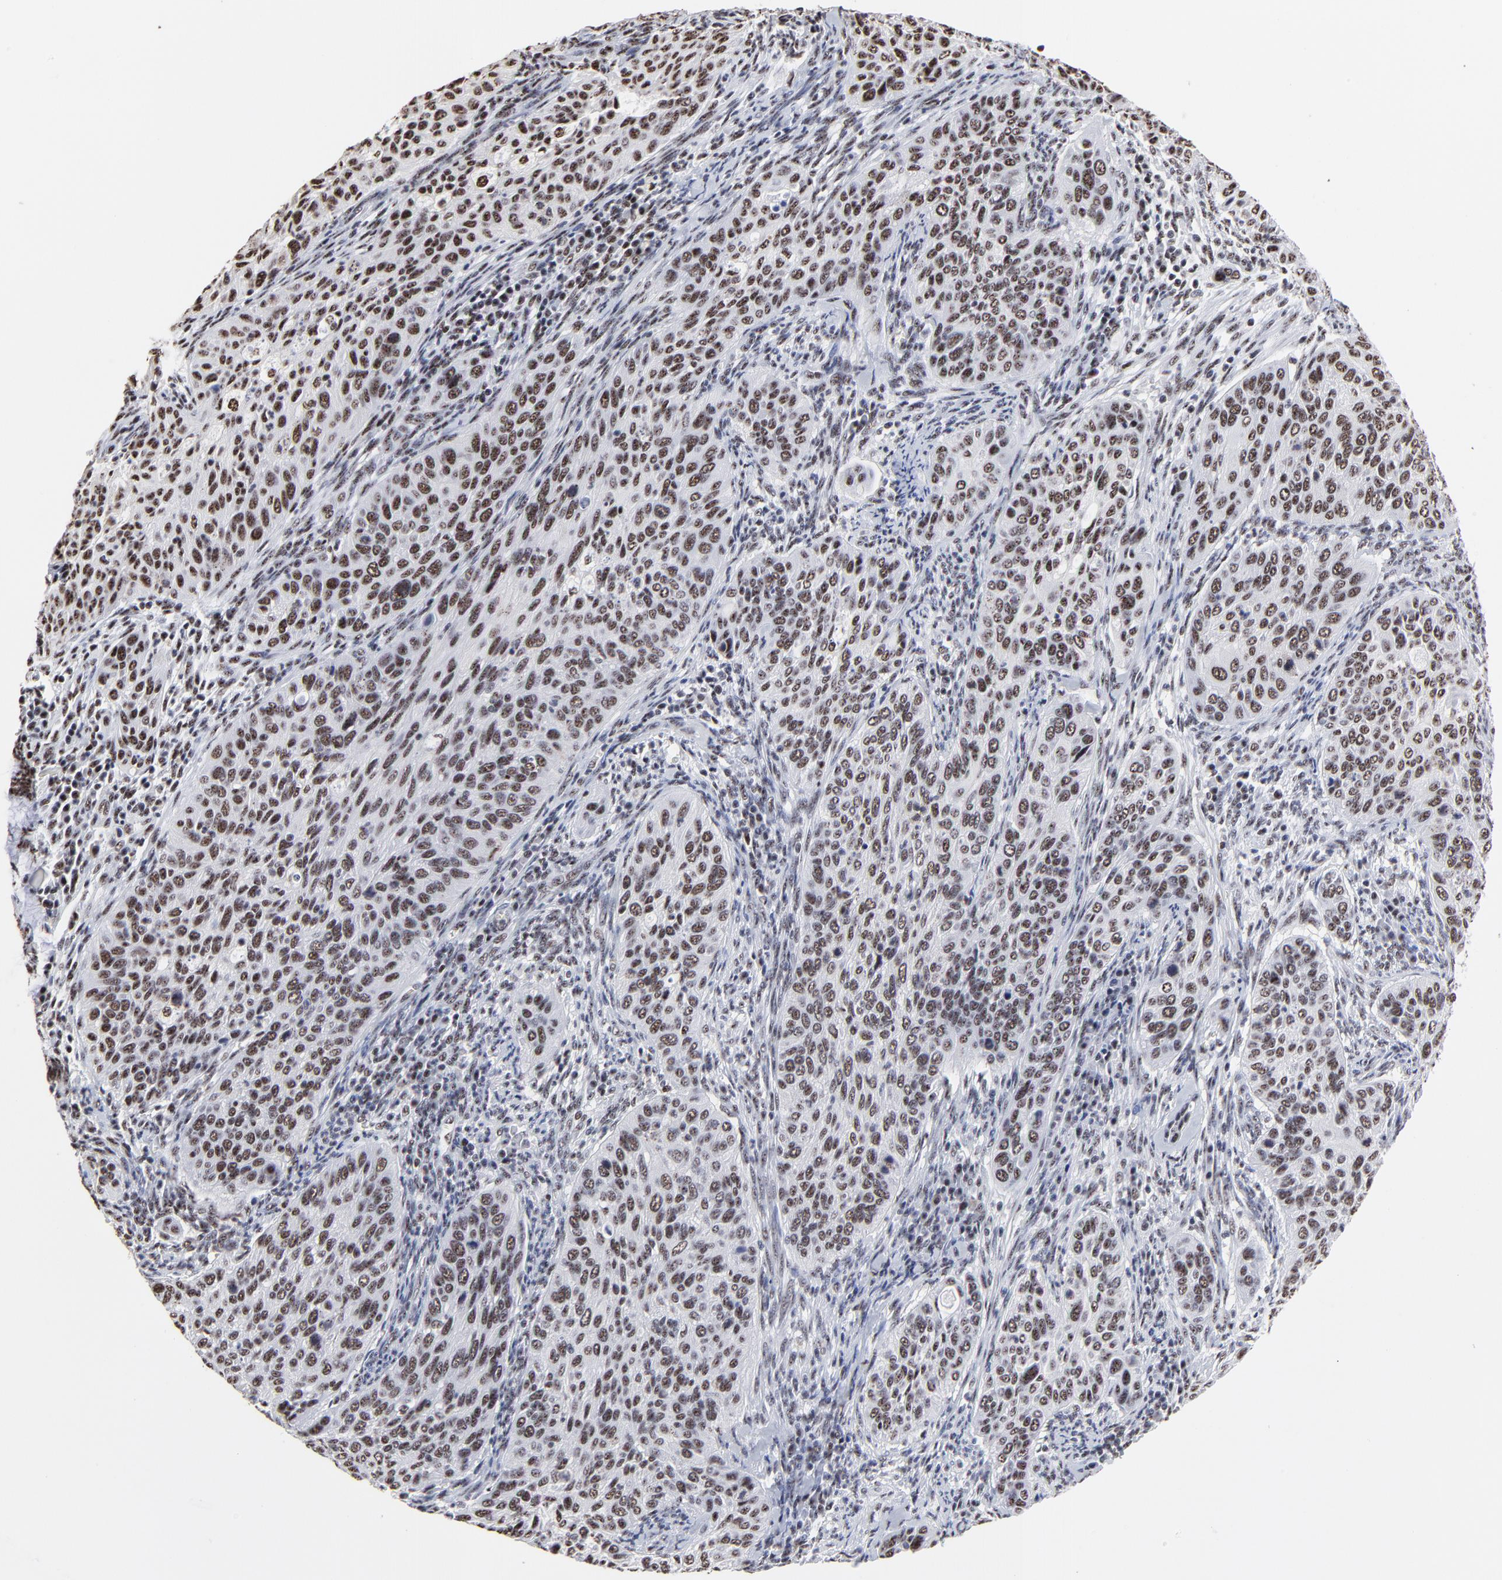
{"staining": {"intensity": "moderate", "quantity": ">75%", "location": "nuclear"}, "tissue": "cervical cancer", "cell_type": "Tumor cells", "image_type": "cancer", "snomed": [{"axis": "morphology", "description": "Squamous cell carcinoma, NOS"}, {"axis": "topography", "description": "Cervix"}], "caption": "An IHC photomicrograph of tumor tissue is shown. Protein staining in brown shows moderate nuclear positivity in cervical cancer (squamous cell carcinoma) within tumor cells.", "gene": "MBD4", "patient": {"sex": "female", "age": 57}}